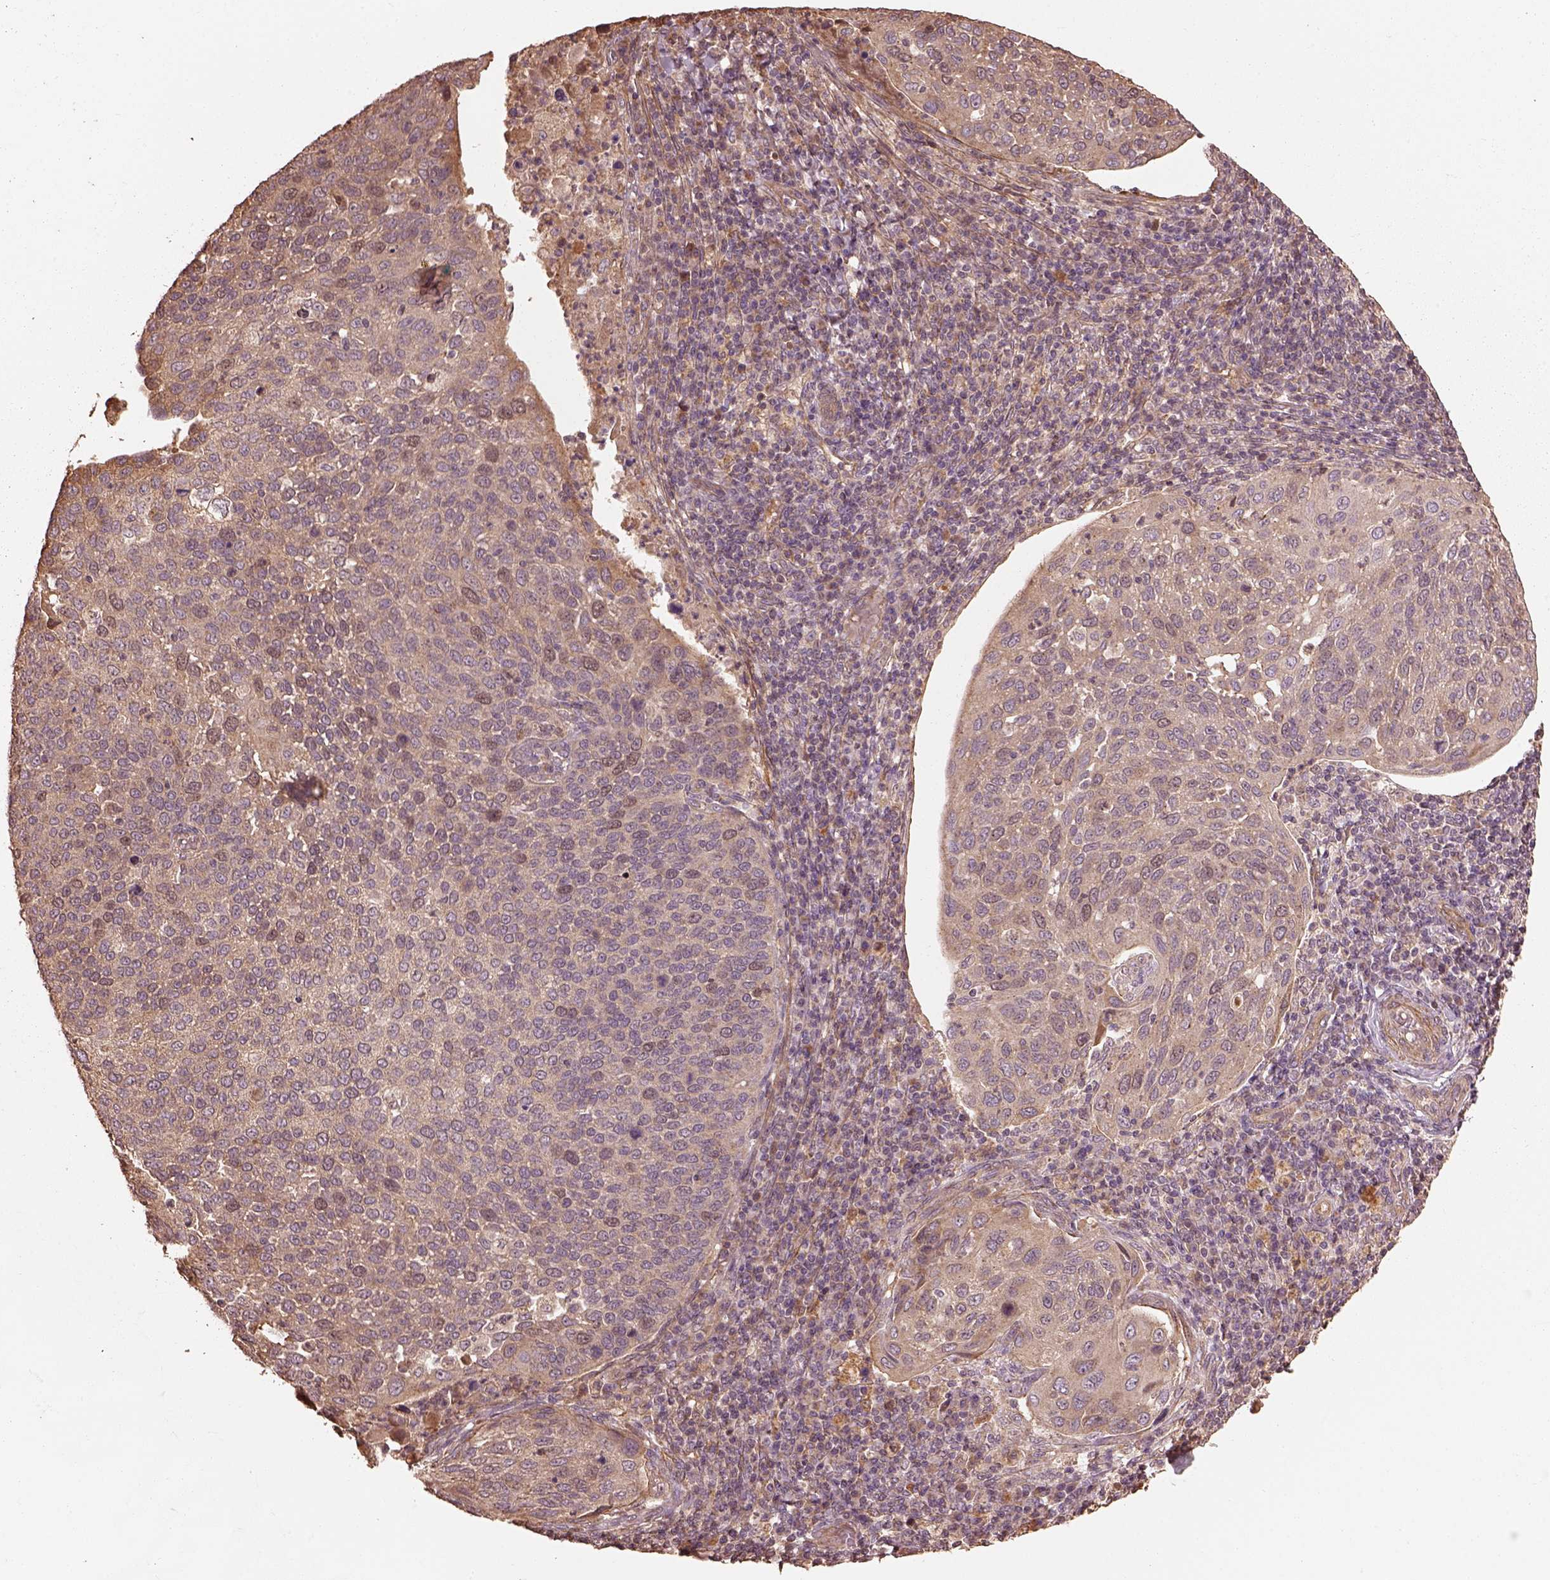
{"staining": {"intensity": "weak", "quantity": ">75%", "location": "cytoplasmic/membranous"}, "tissue": "cervical cancer", "cell_type": "Tumor cells", "image_type": "cancer", "snomed": [{"axis": "morphology", "description": "Squamous cell carcinoma, NOS"}, {"axis": "topography", "description": "Cervix"}], "caption": "The immunohistochemical stain highlights weak cytoplasmic/membranous staining in tumor cells of cervical cancer (squamous cell carcinoma) tissue.", "gene": "METTL4", "patient": {"sex": "female", "age": 54}}